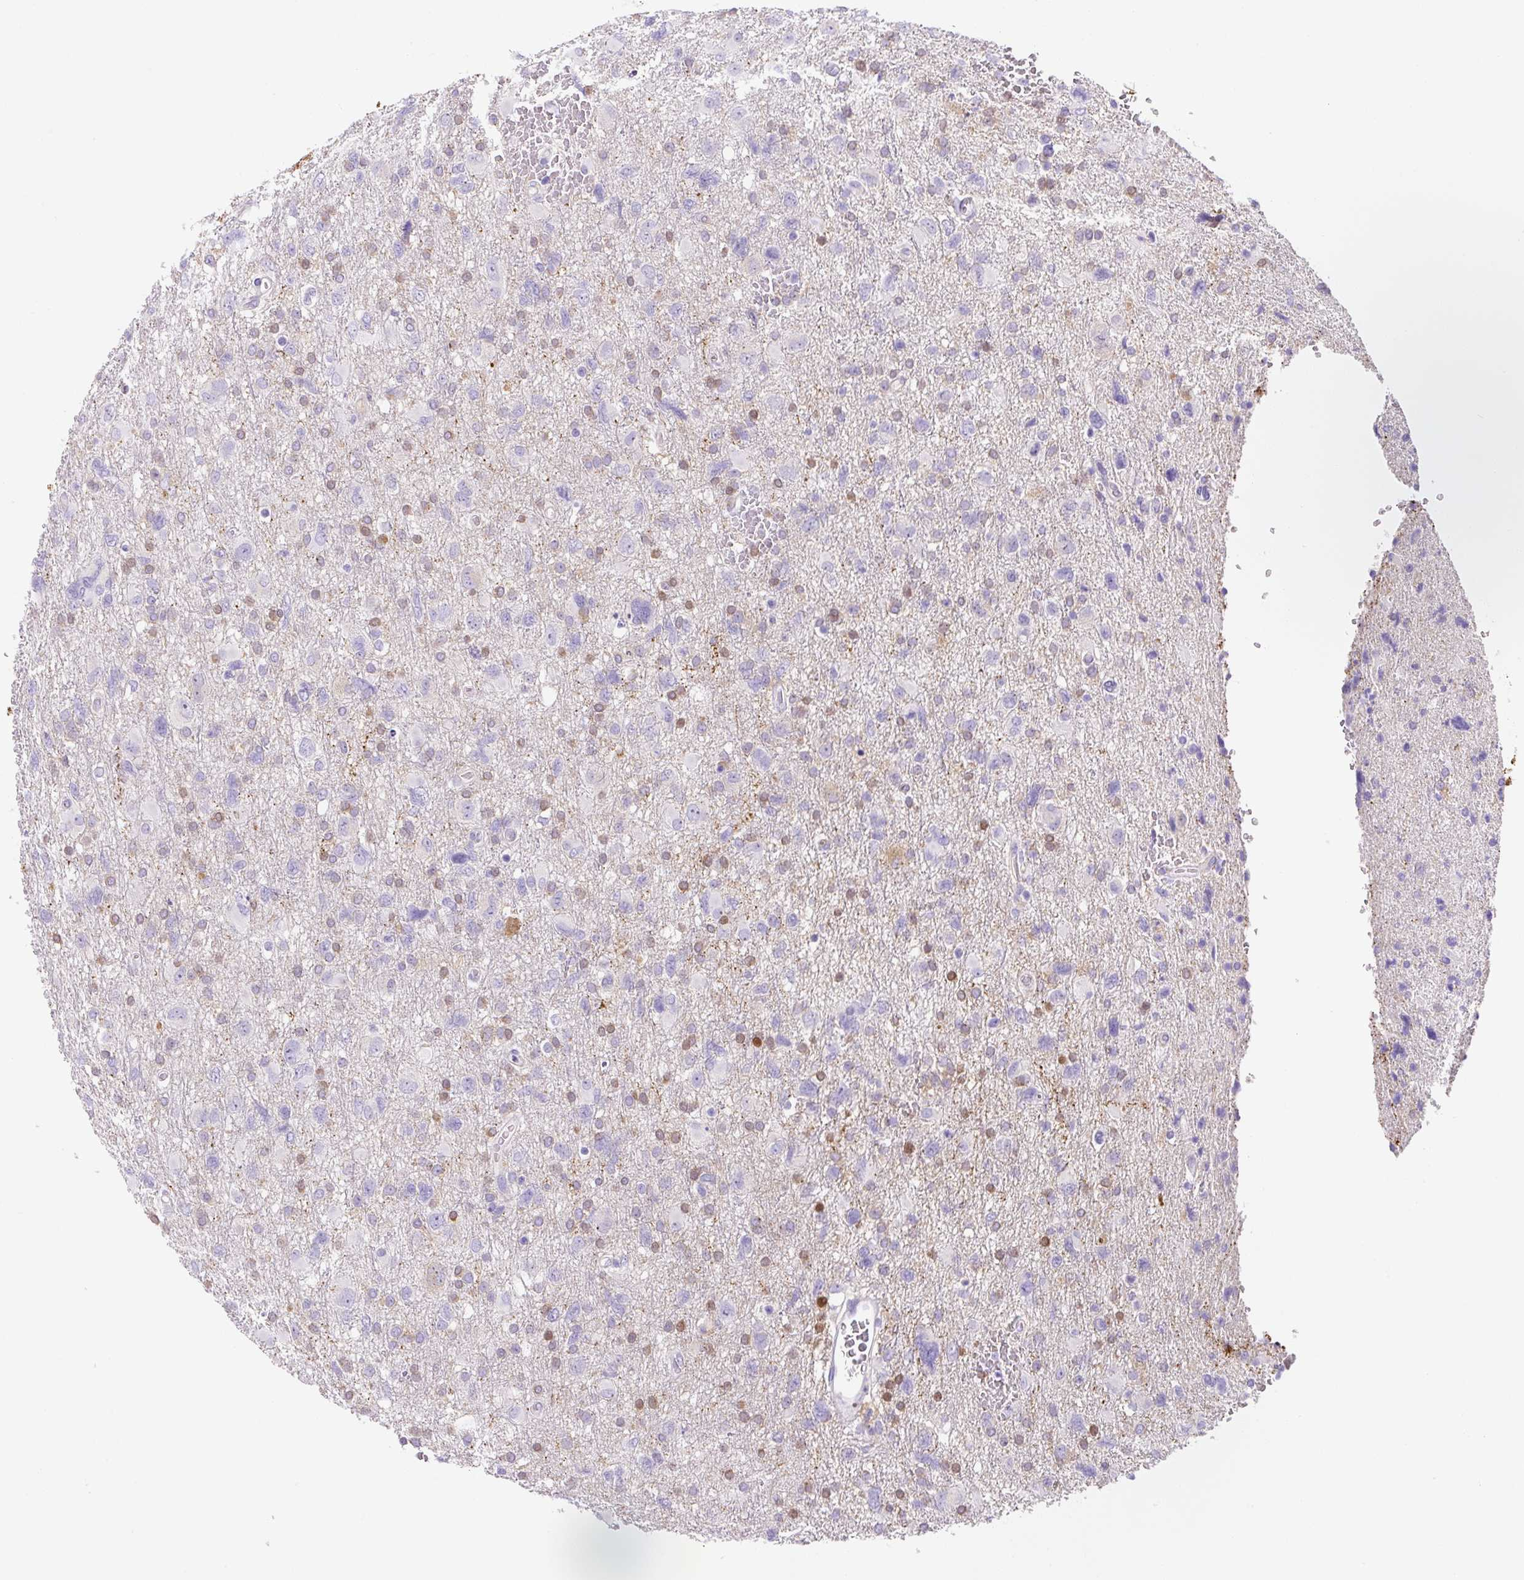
{"staining": {"intensity": "negative", "quantity": "none", "location": "none"}, "tissue": "glioma", "cell_type": "Tumor cells", "image_type": "cancer", "snomed": [{"axis": "morphology", "description": "Glioma, malignant, High grade"}, {"axis": "topography", "description": "Brain"}], "caption": "A high-resolution image shows IHC staining of glioma, which reveals no significant positivity in tumor cells.", "gene": "ASB4", "patient": {"sex": "male", "age": 61}}